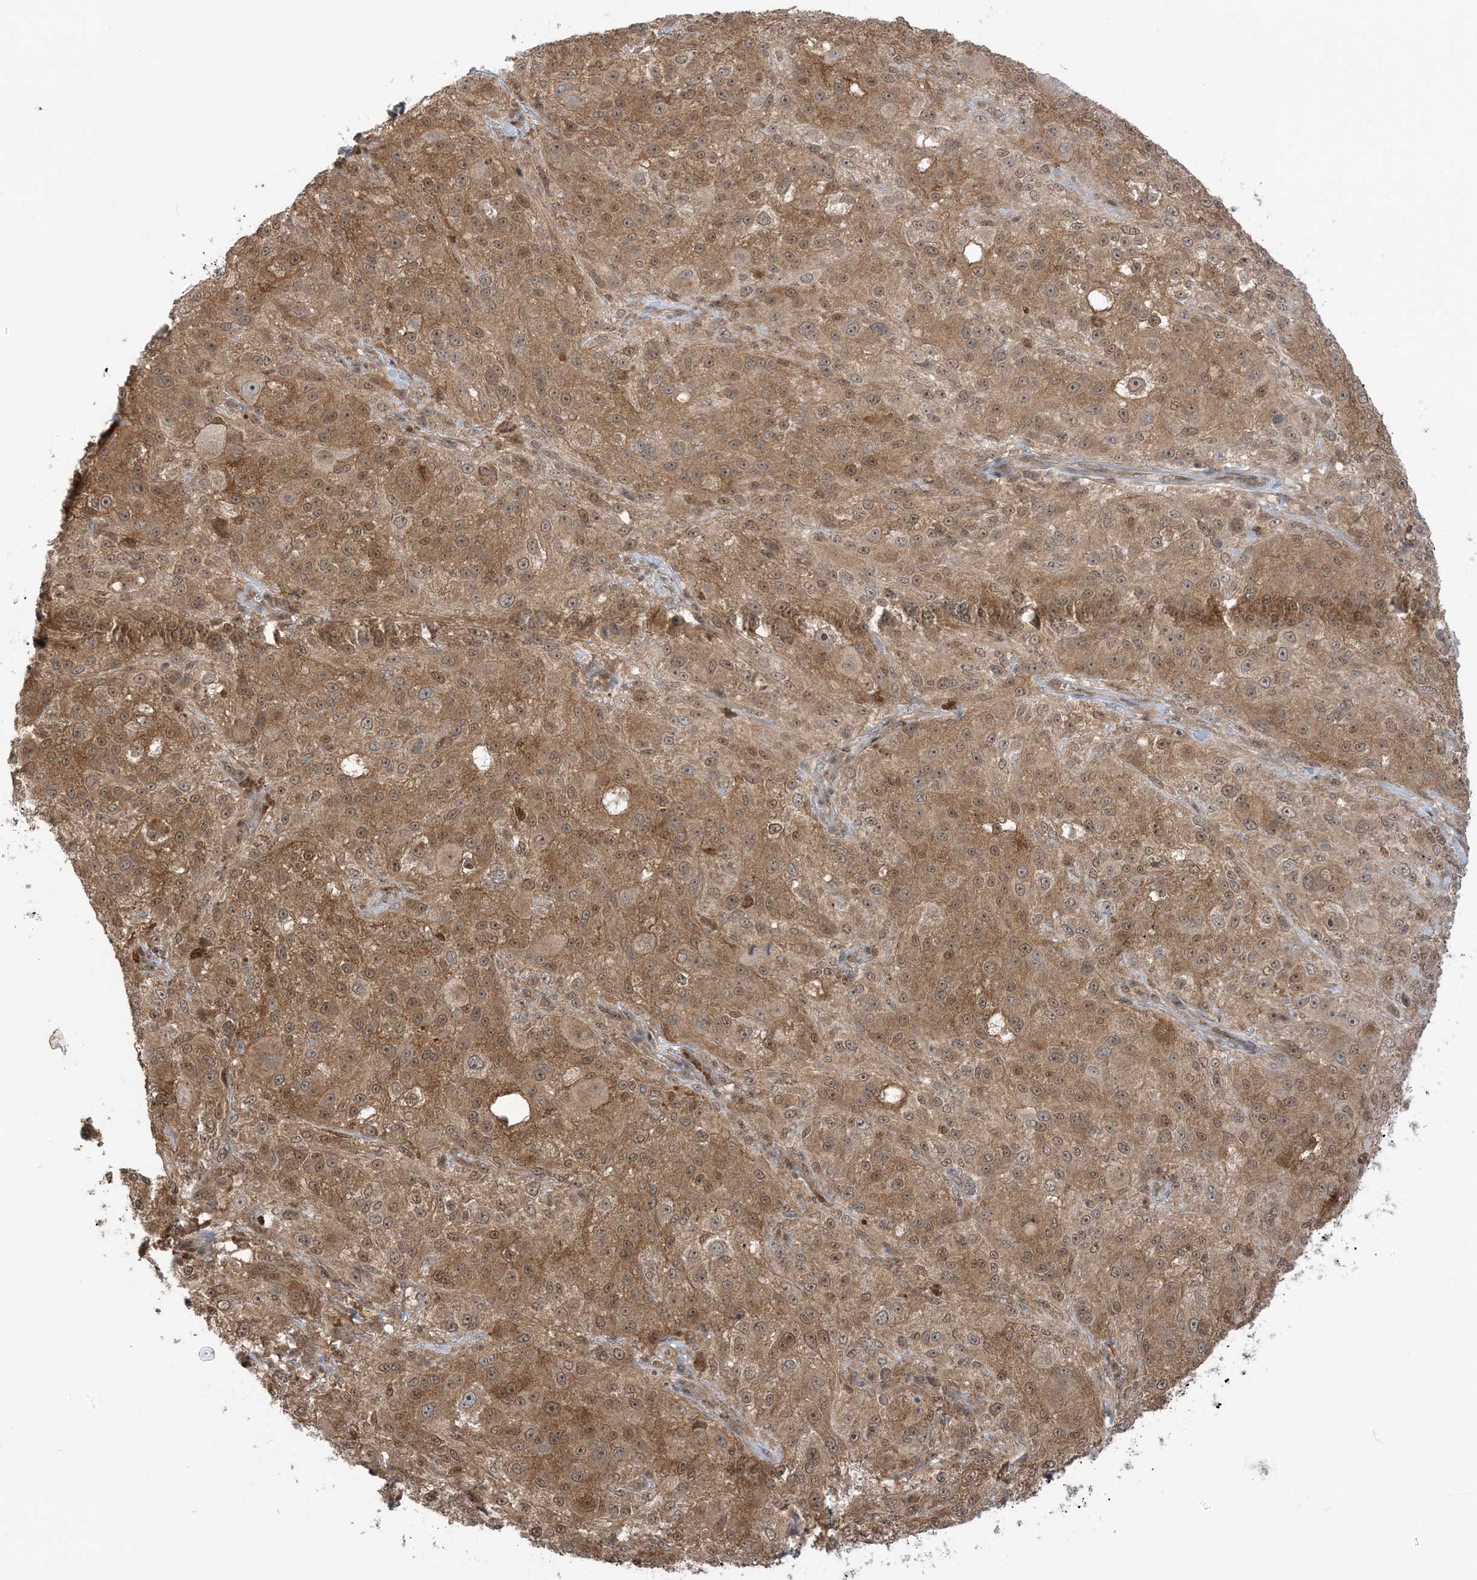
{"staining": {"intensity": "moderate", "quantity": ">75%", "location": "cytoplasmic/membranous,nuclear"}, "tissue": "melanoma", "cell_type": "Tumor cells", "image_type": "cancer", "snomed": [{"axis": "morphology", "description": "Necrosis, NOS"}, {"axis": "morphology", "description": "Malignant melanoma, NOS"}, {"axis": "topography", "description": "Skin"}], "caption": "Approximately >75% of tumor cells in malignant melanoma exhibit moderate cytoplasmic/membranous and nuclear protein staining as visualized by brown immunohistochemical staining.", "gene": "PPP1R7", "patient": {"sex": "female", "age": 87}}